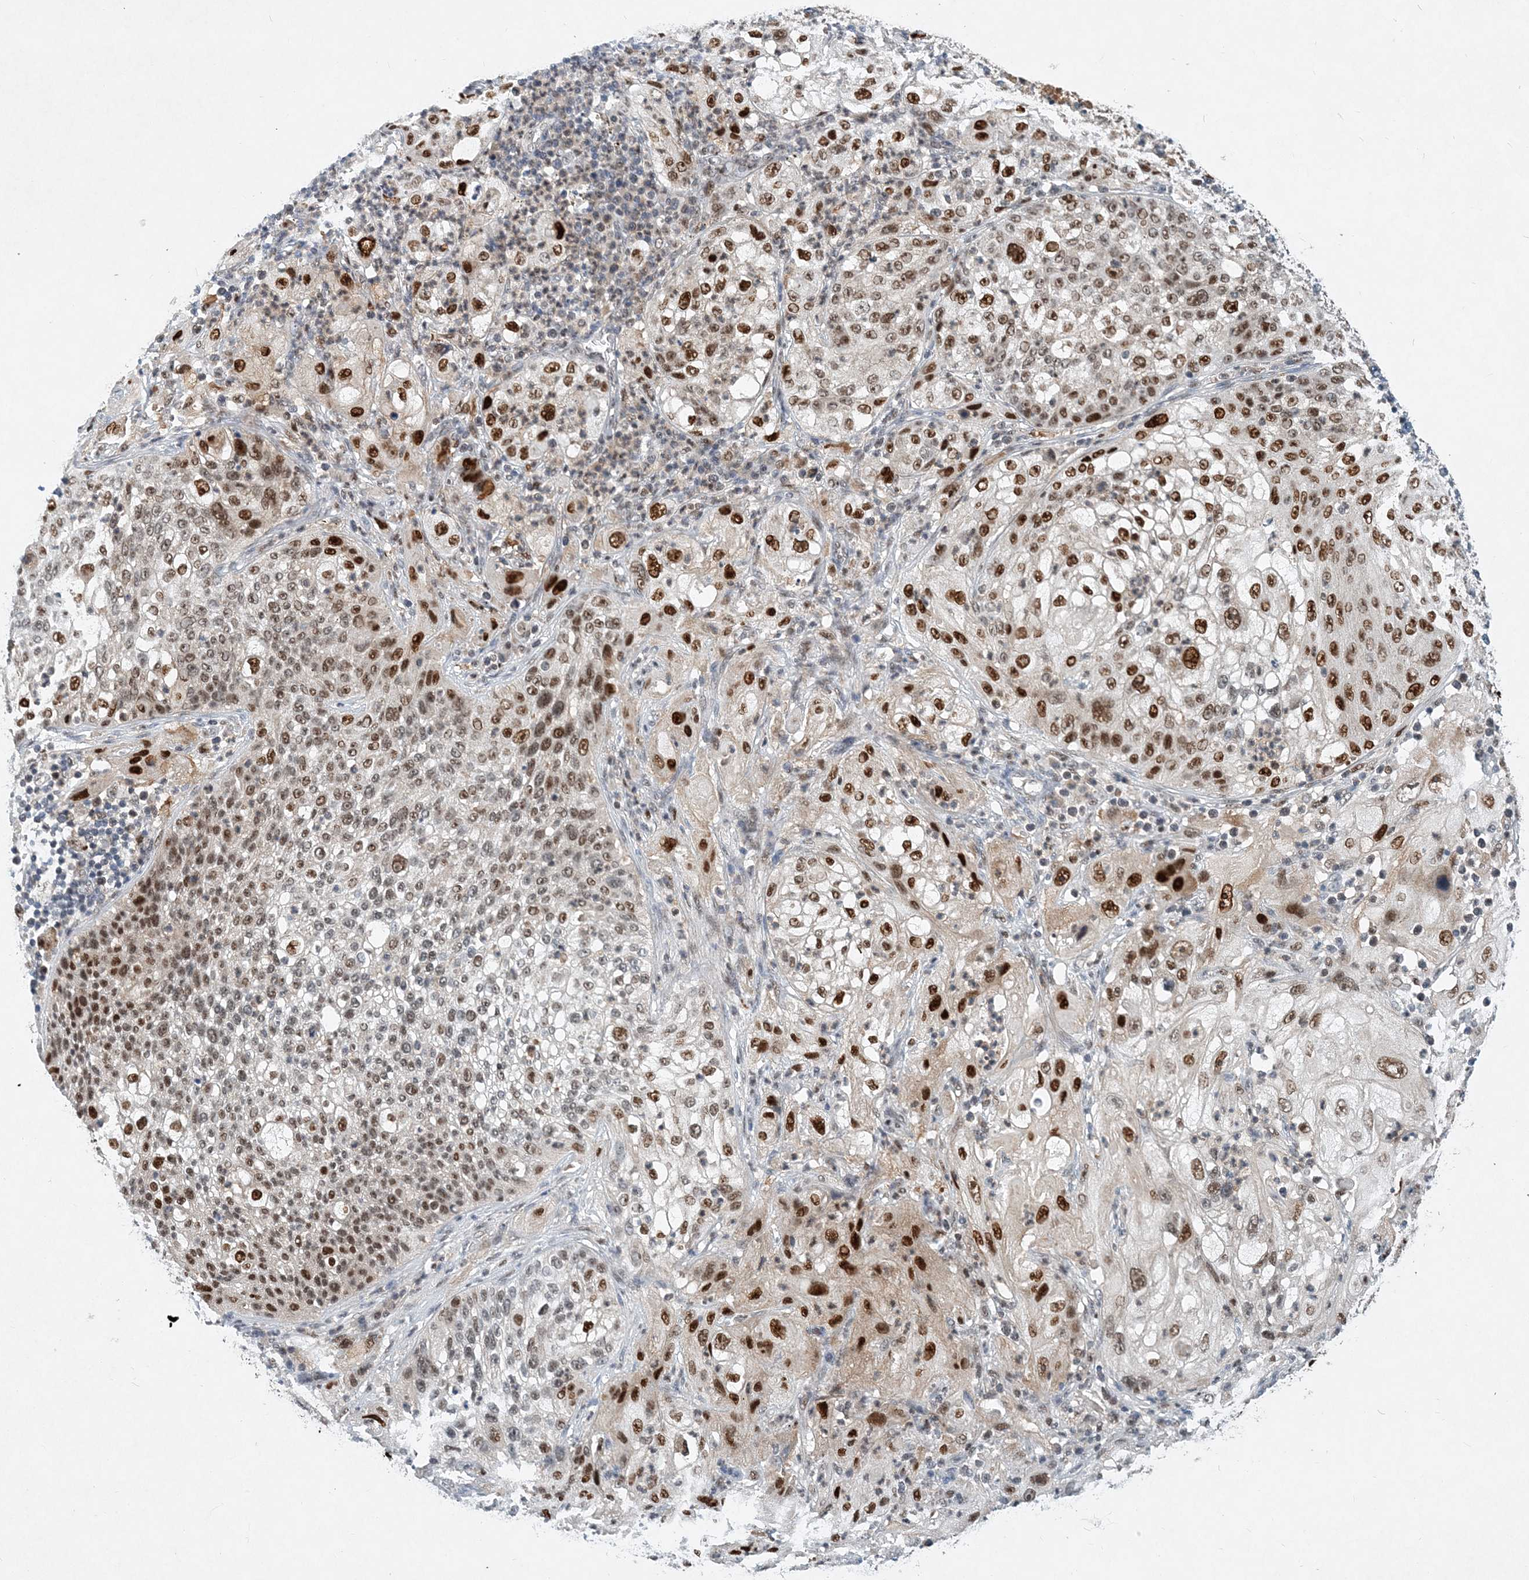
{"staining": {"intensity": "strong", "quantity": ">75%", "location": "nuclear"}, "tissue": "lung cancer", "cell_type": "Tumor cells", "image_type": "cancer", "snomed": [{"axis": "morphology", "description": "Inflammation, NOS"}, {"axis": "morphology", "description": "Squamous cell carcinoma, NOS"}, {"axis": "topography", "description": "Lymph node"}, {"axis": "topography", "description": "Soft tissue"}, {"axis": "topography", "description": "Lung"}], "caption": "Immunohistochemical staining of human lung cancer (squamous cell carcinoma) reveals high levels of strong nuclear staining in about >75% of tumor cells. (DAB = brown stain, brightfield microscopy at high magnification).", "gene": "KPNA4", "patient": {"sex": "male", "age": 66}}